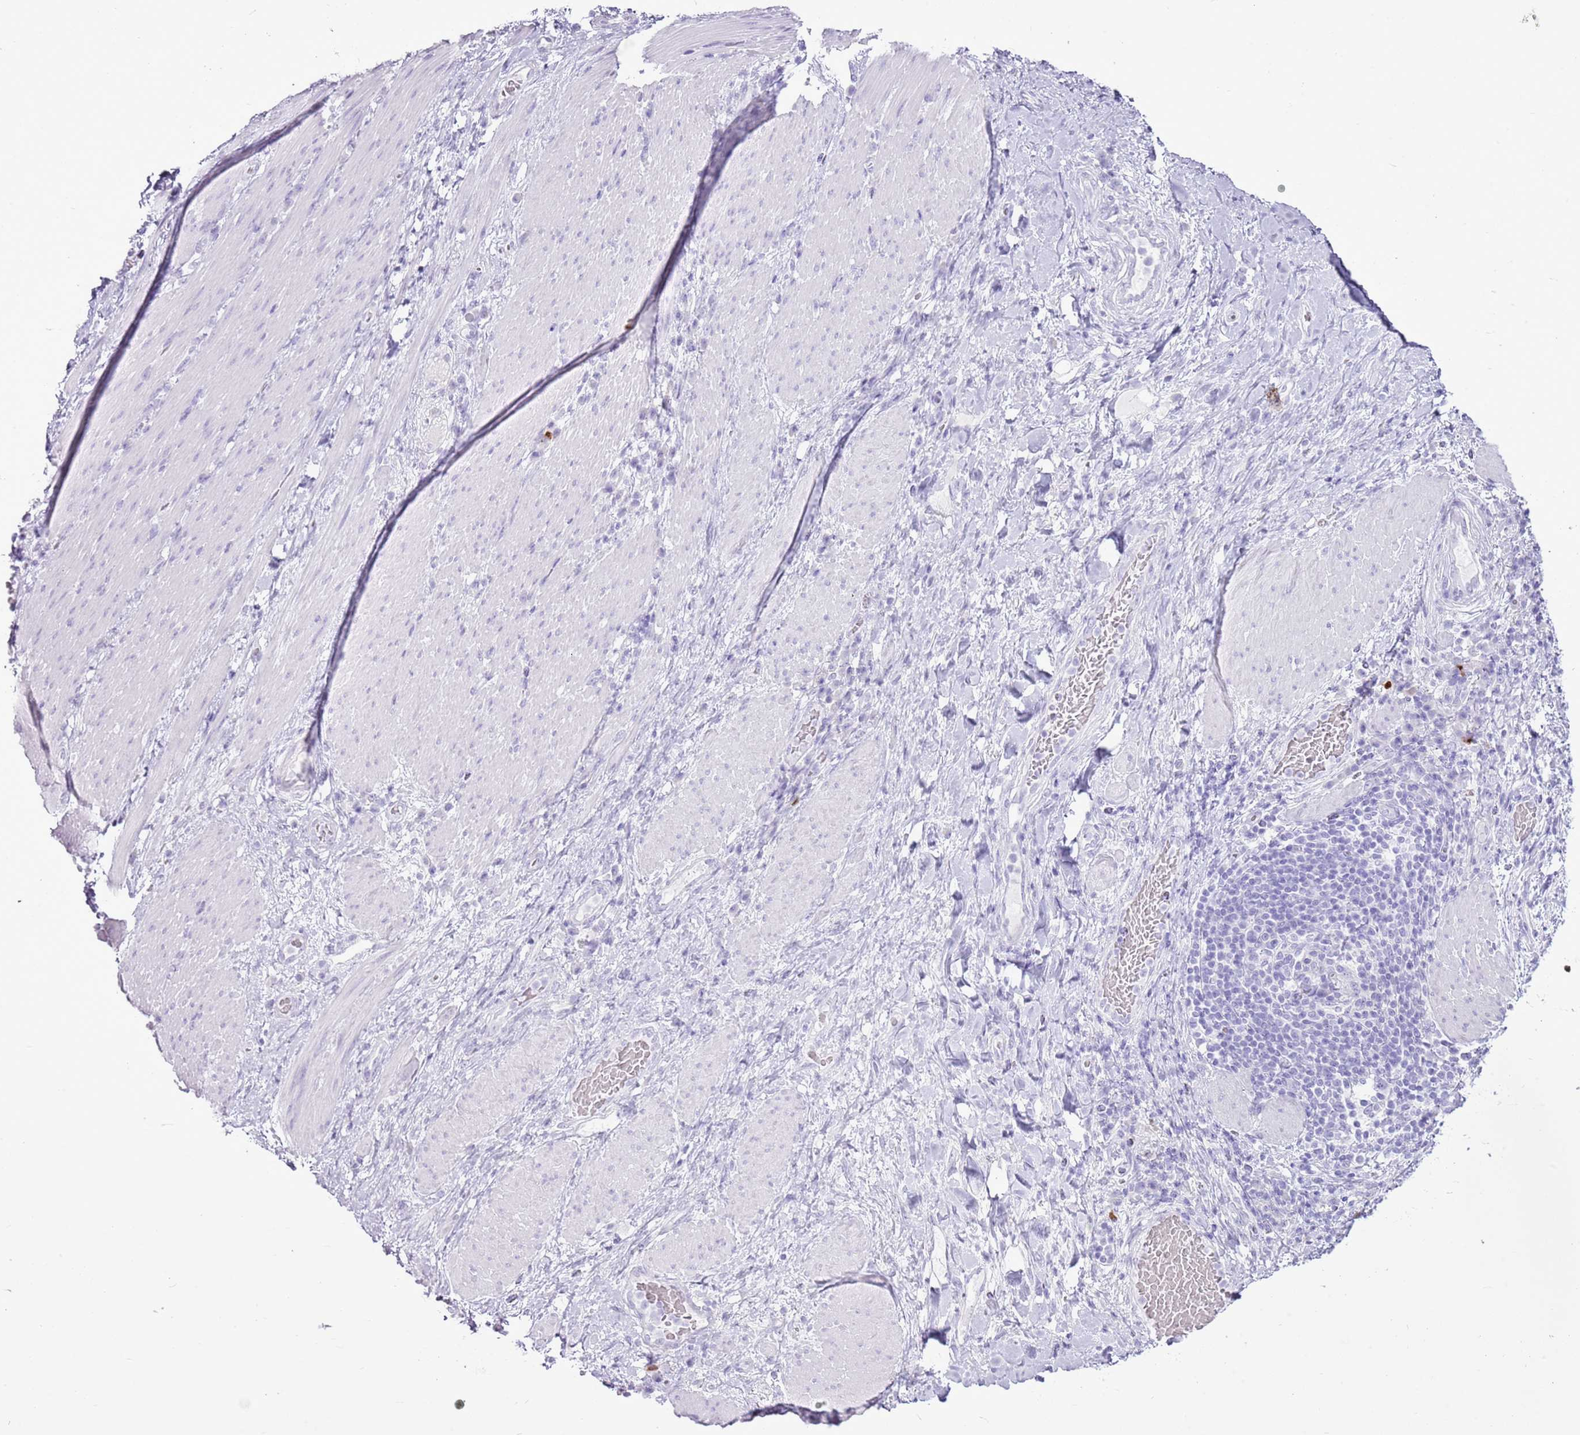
{"staining": {"intensity": "negative", "quantity": "none", "location": "none"}, "tissue": "stomach cancer", "cell_type": "Tumor cells", "image_type": "cancer", "snomed": [{"axis": "morphology", "description": "Normal tissue, NOS"}, {"axis": "morphology", "description": "Adenocarcinoma, NOS"}, {"axis": "topography", "description": "Stomach"}], "caption": "A histopathology image of adenocarcinoma (stomach) stained for a protein shows no brown staining in tumor cells.", "gene": "CNFN", "patient": {"sex": "female", "age": 64}}